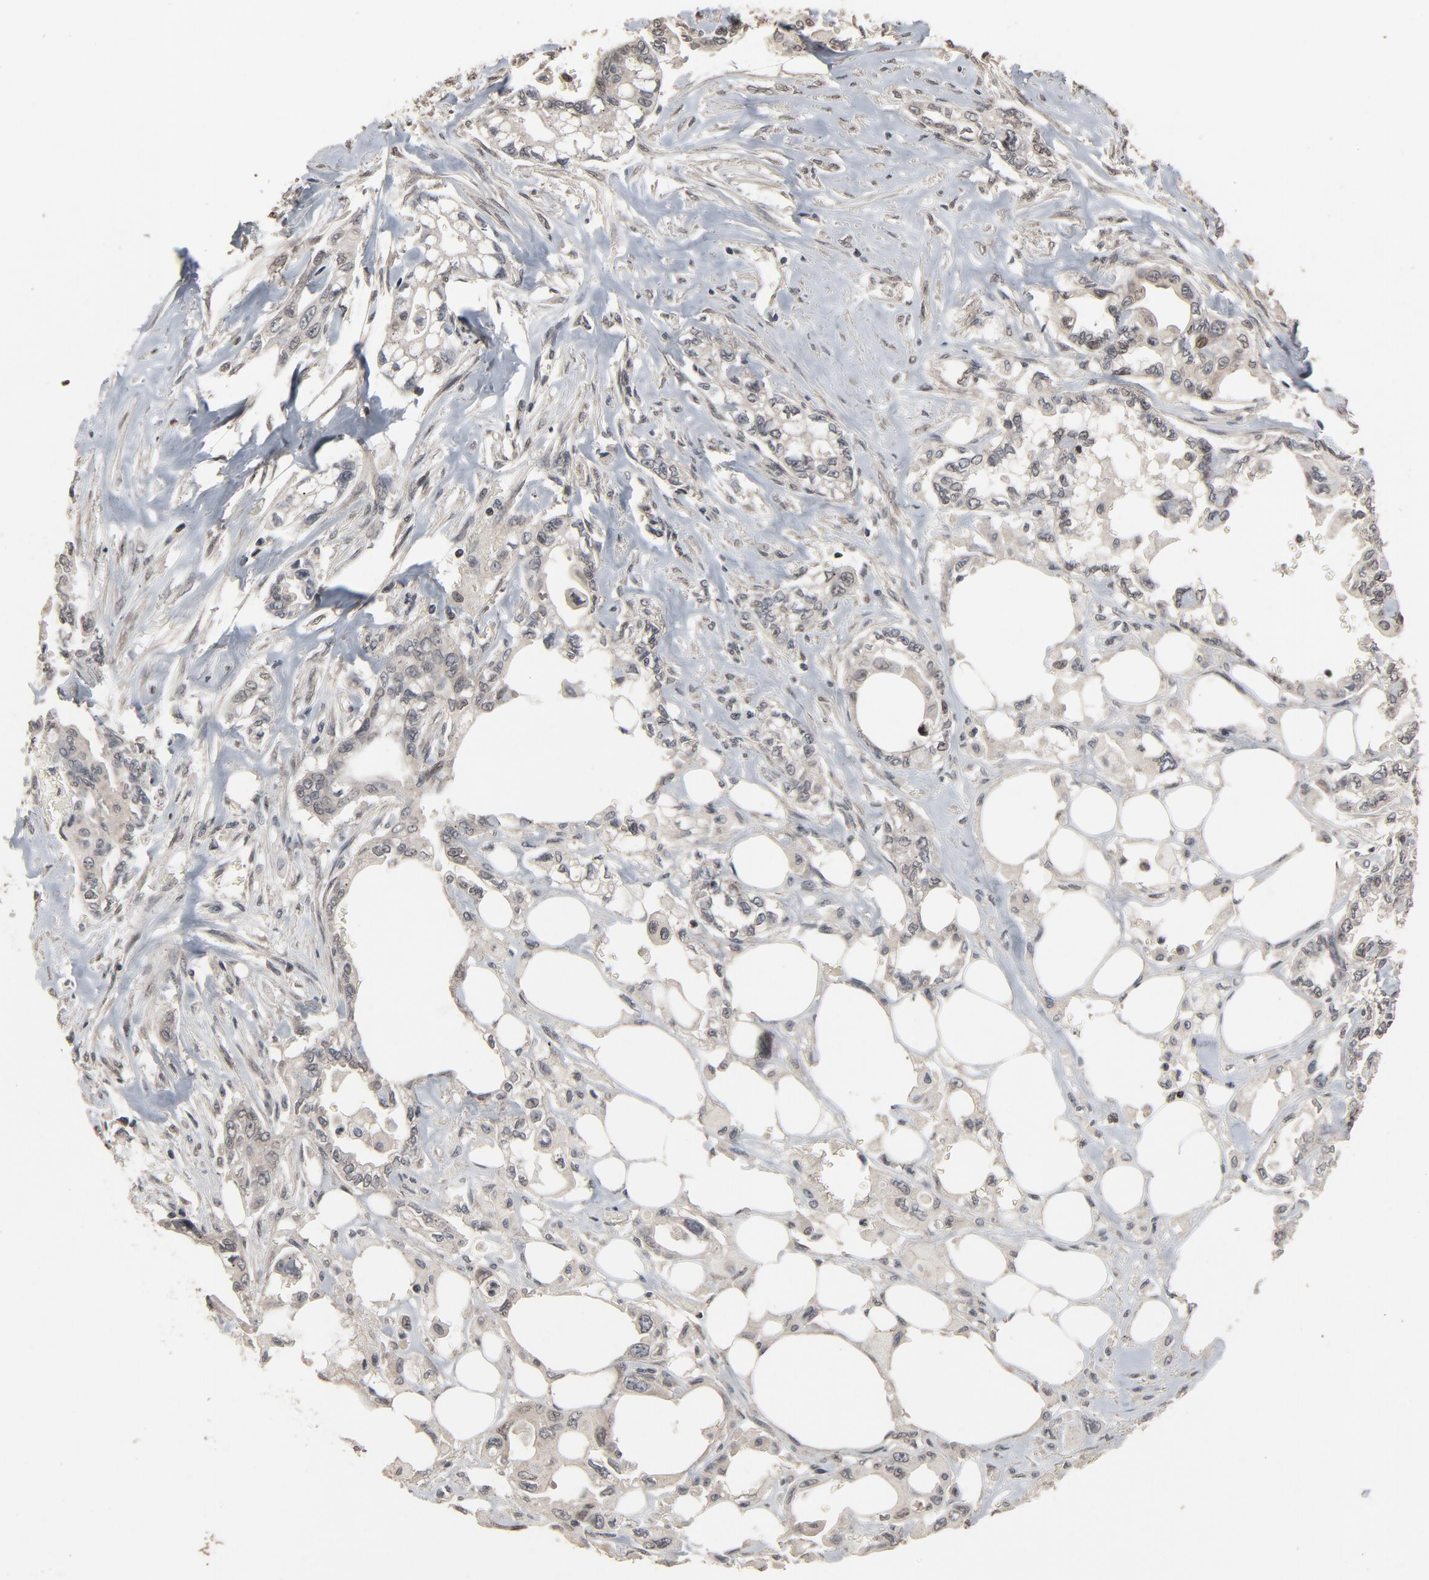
{"staining": {"intensity": "weak", "quantity": "25%-75%", "location": "cytoplasmic/membranous,nuclear"}, "tissue": "pancreatic cancer", "cell_type": "Tumor cells", "image_type": "cancer", "snomed": [{"axis": "morphology", "description": "Normal tissue, NOS"}, {"axis": "topography", "description": "Pancreas"}], "caption": "A high-resolution photomicrograph shows immunohistochemistry staining of pancreatic cancer, which exhibits weak cytoplasmic/membranous and nuclear staining in about 25%-75% of tumor cells. (DAB (3,3'-diaminobenzidine) = brown stain, brightfield microscopy at high magnification).", "gene": "POM121", "patient": {"sex": "male", "age": 42}}